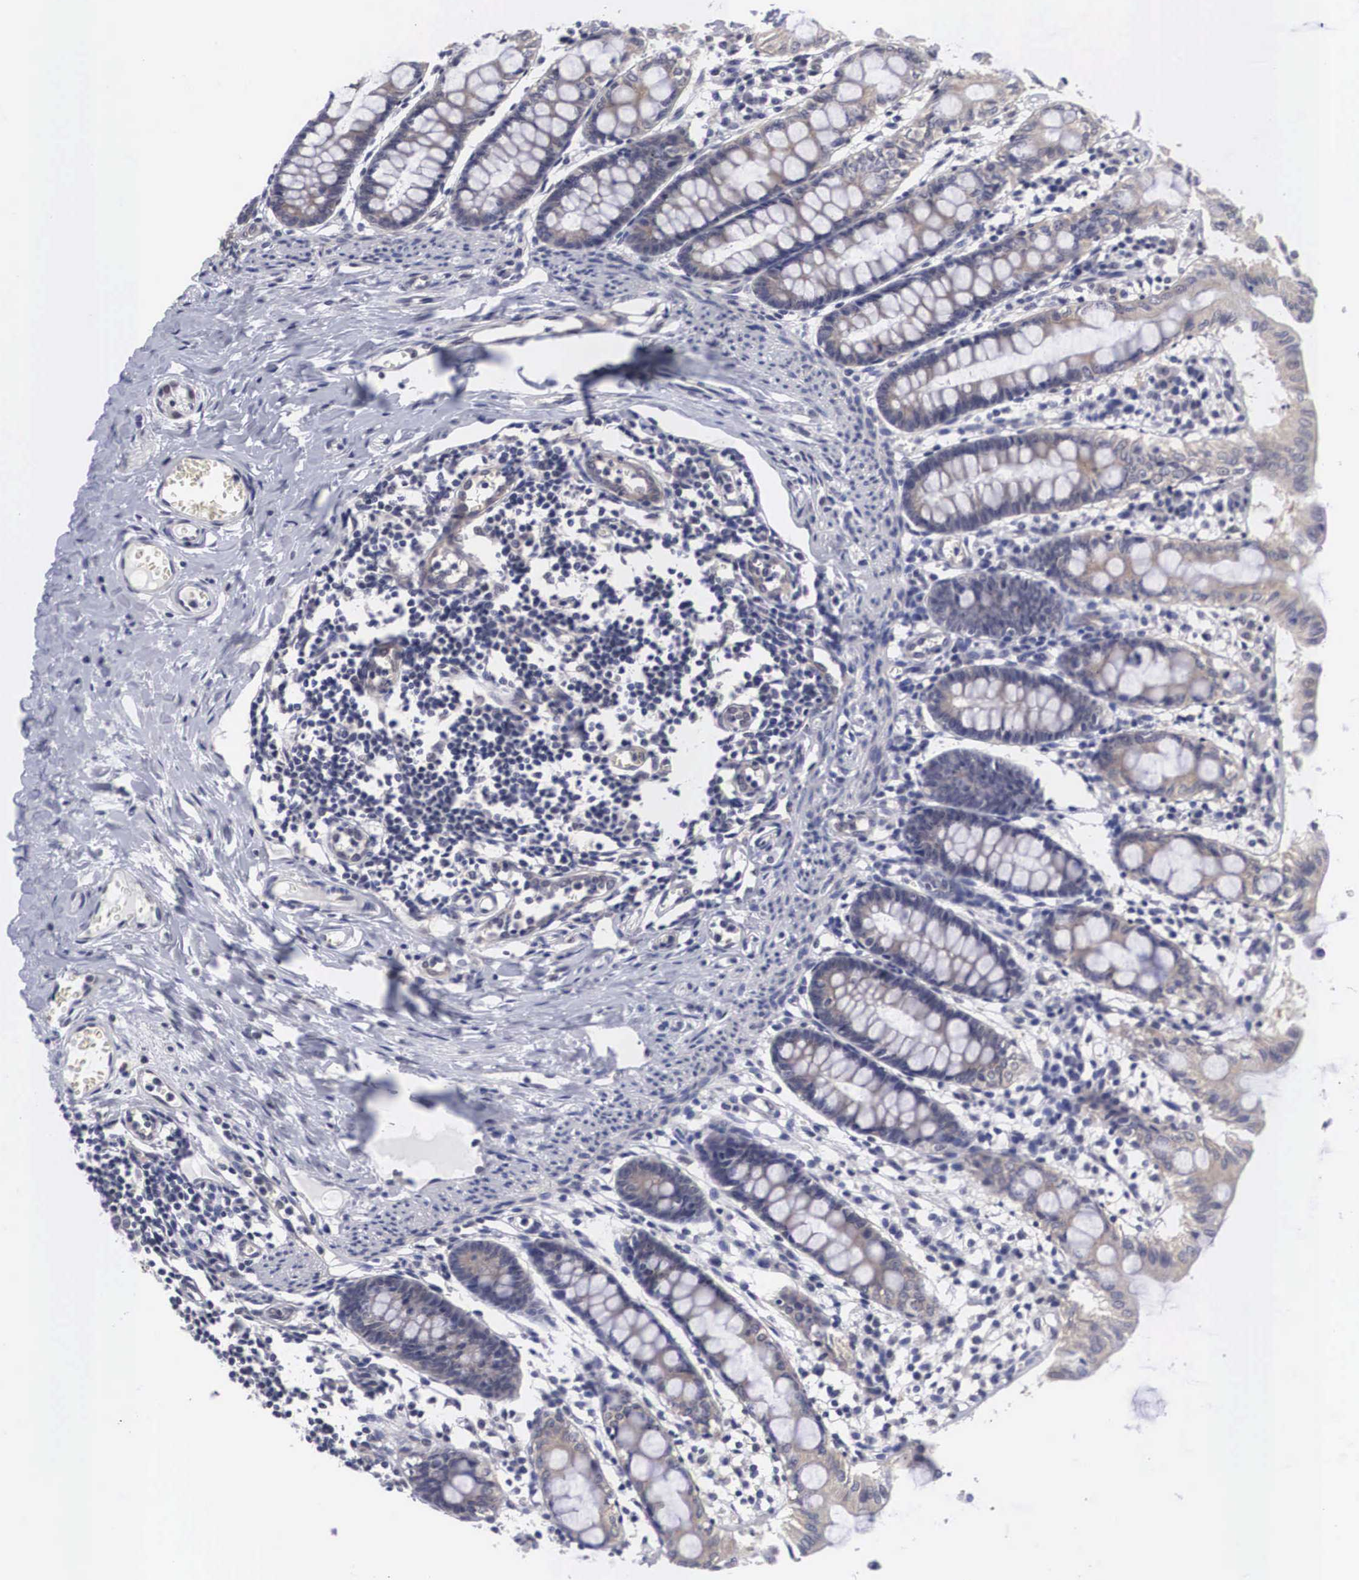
{"staining": {"intensity": "negative", "quantity": "none", "location": "none"}, "tissue": "colon", "cell_type": "Endothelial cells", "image_type": "normal", "snomed": [{"axis": "morphology", "description": "Normal tissue, NOS"}, {"axis": "topography", "description": "Colon"}], "caption": "DAB (3,3'-diaminobenzidine) immunohistochemical staining of normal colon exhibits no significant staining in endothelial cells.", "gene": "OTX2", "patient": {"sex": "male", "age": 1}}